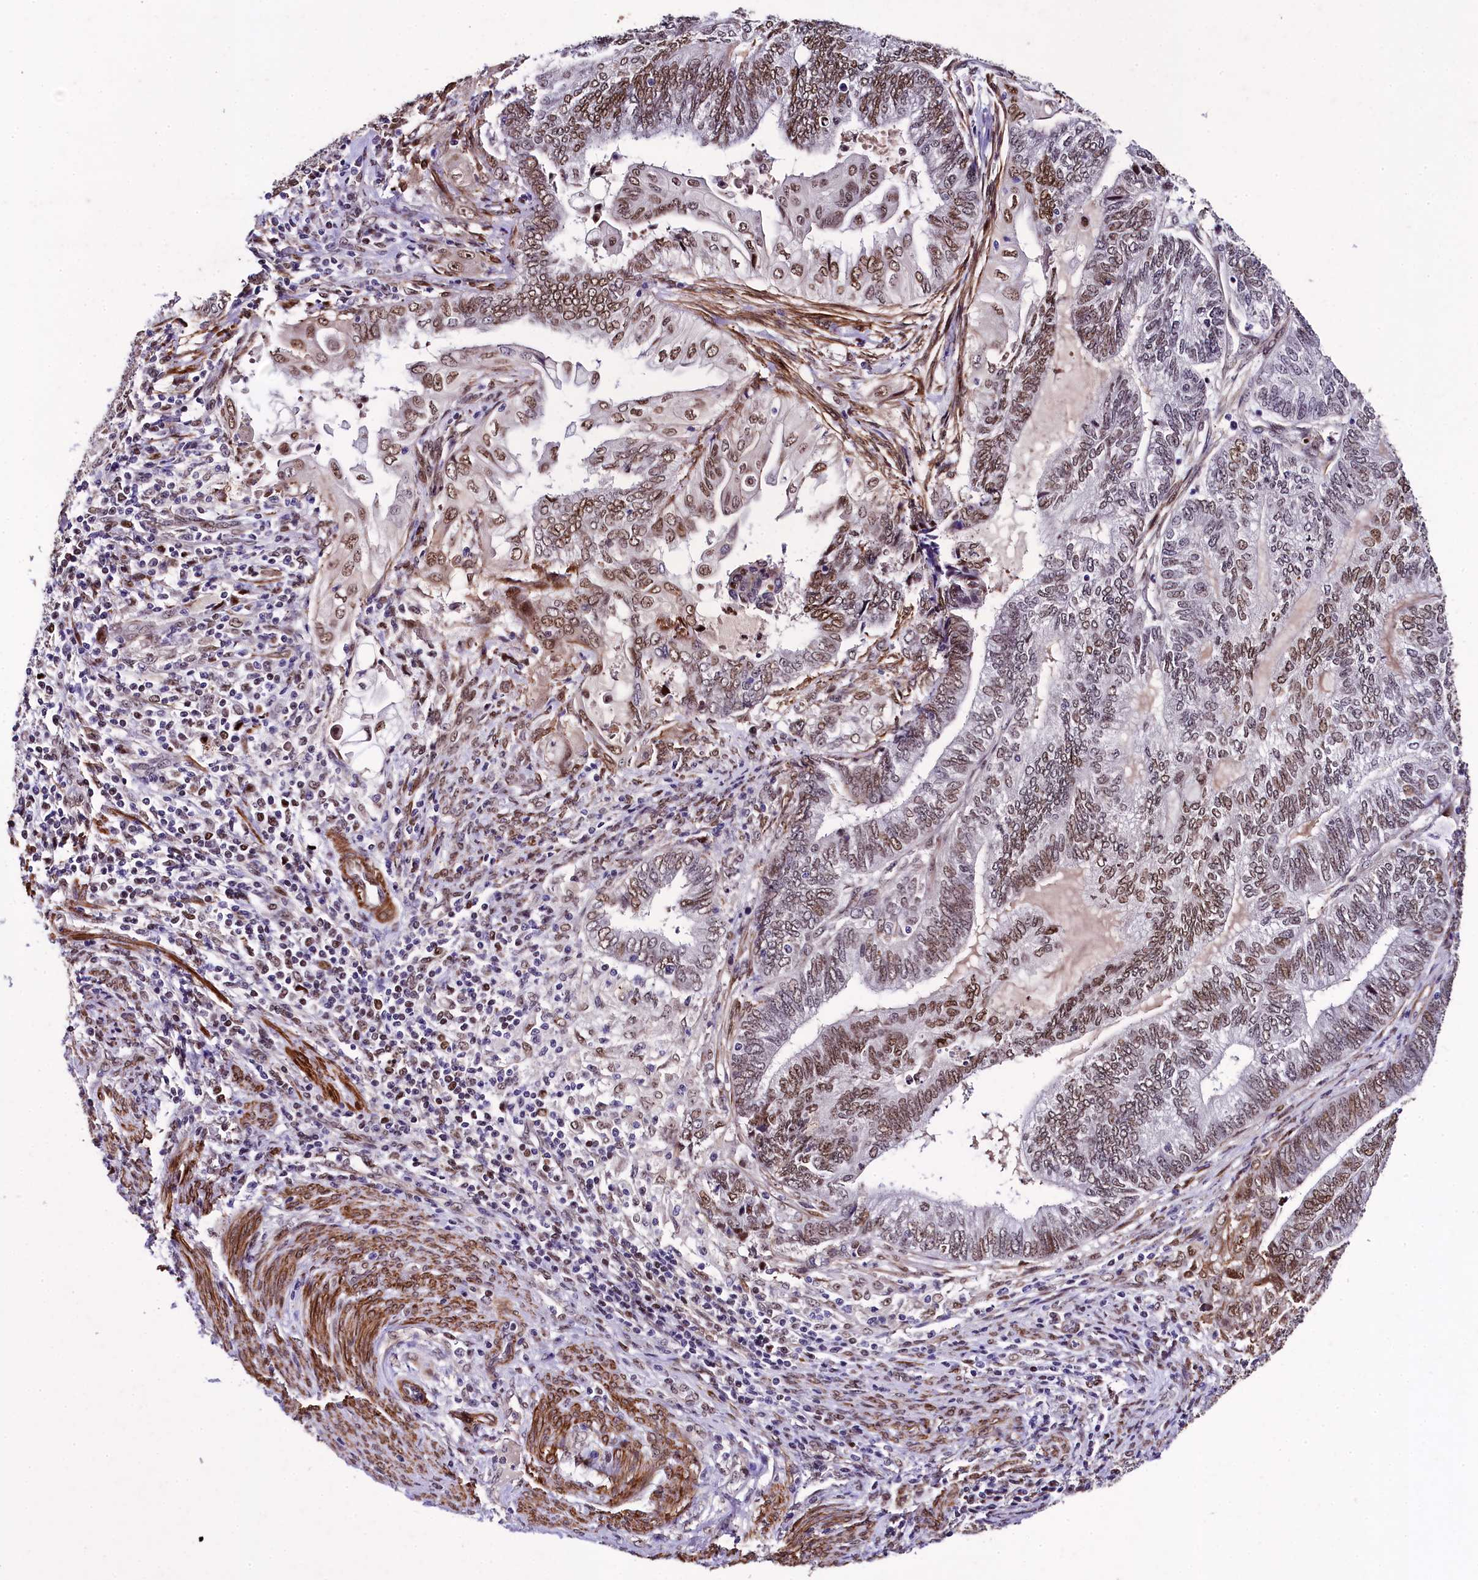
{"staining": {"intensity": "moderate", "quantity": ">75%", "location": "nuclear"}, "tissue": "endometrial cancer", "cell_type": "Tumor cells", "image_type": "cancer", "snomed": [{"axis": "morphology", "description": "Adenocarcinoma, NOS"}, {"axis": "topography", "description": "Uterus"}, {"axis": "topography", "description": "Endometrium"}], "caption": "This histopathology image demonstrates IHC staining of adenocarcinoma (endometrial), with medium moderate nuclear positivity in about >75% of tumor cells.", "gene": "SAMD10", "patient": {"sex": "female", "age": 70}}